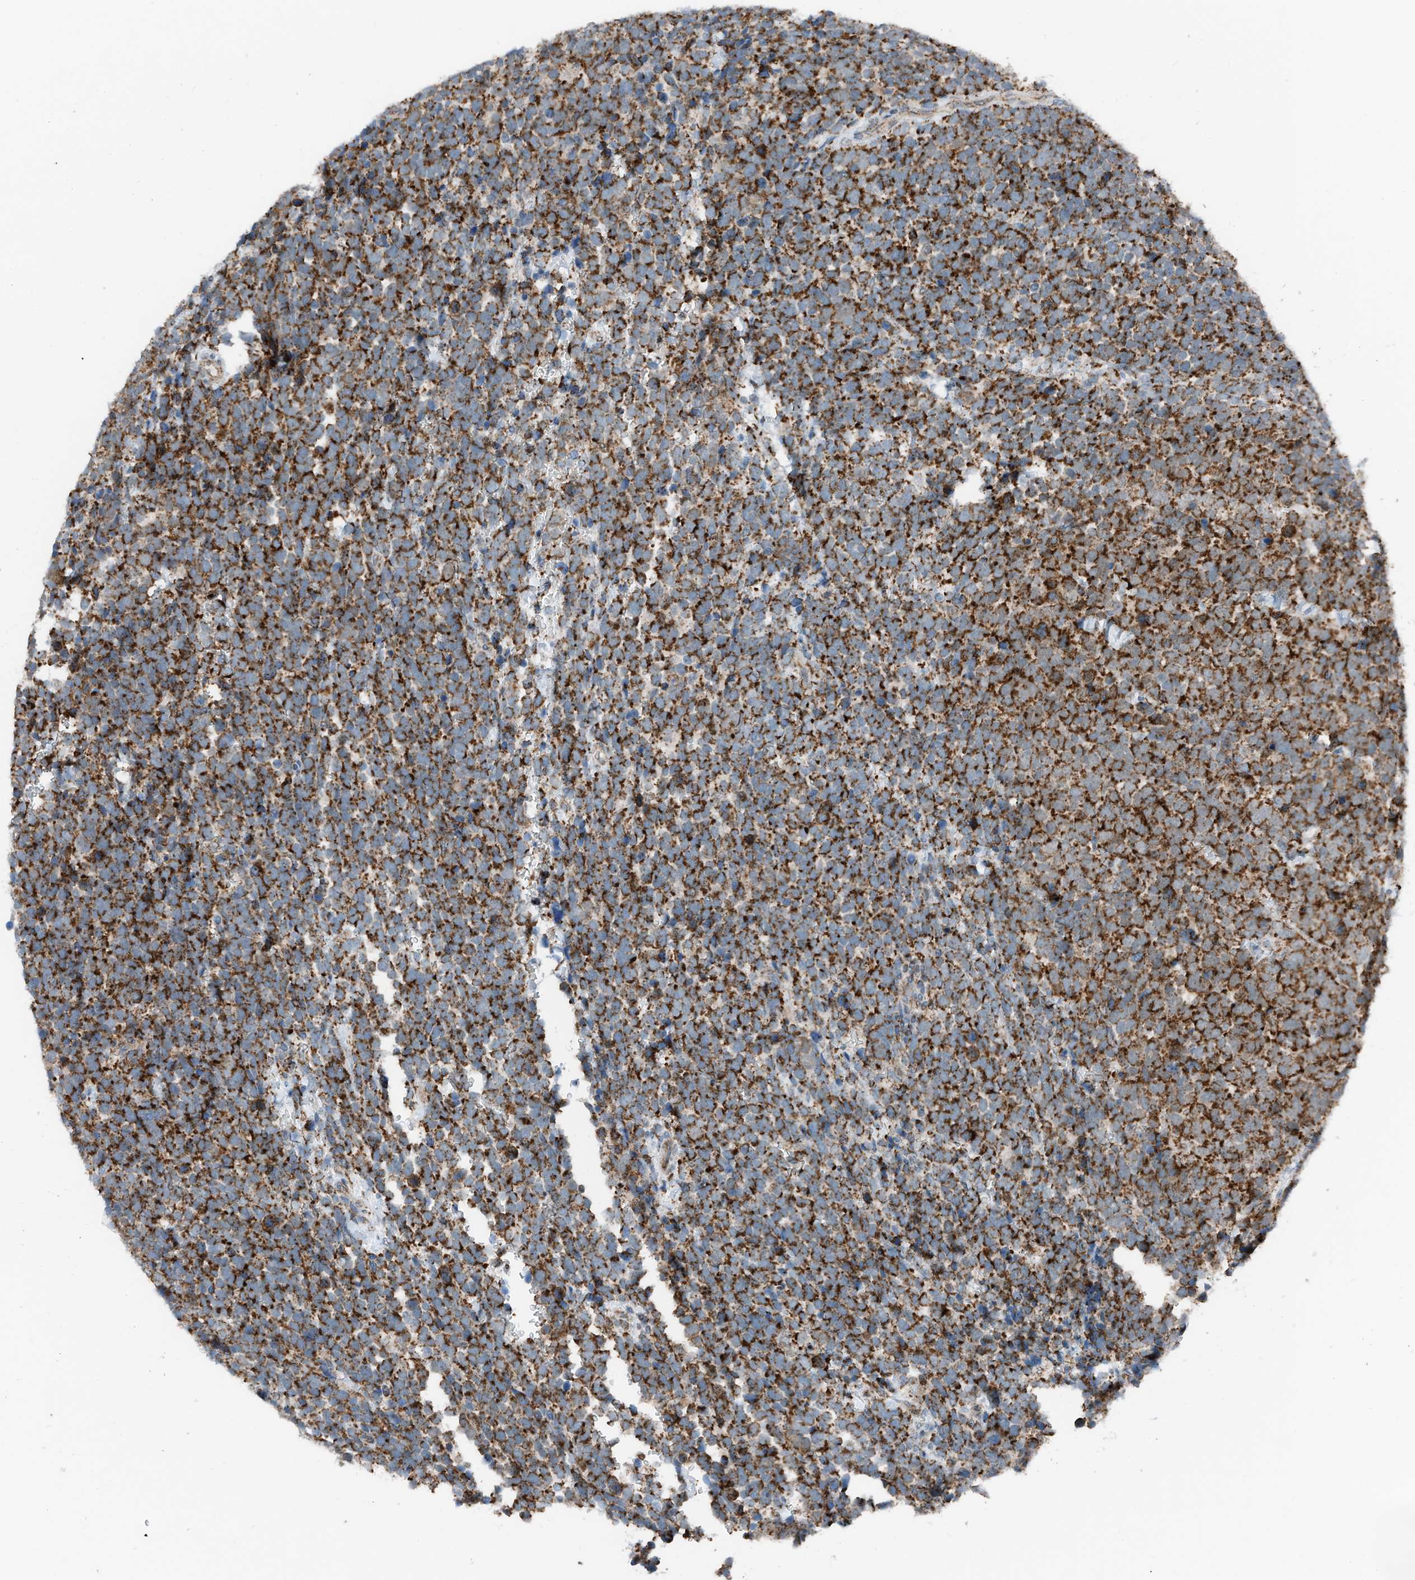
{"staining": {"intensity": "strong", "quantity": ">75%", "location": "cytoplasmic/membranous"}, "tissue": "urothelial cancer", "cell_type": "Tumor cells", "image_type": "cancer", "snomed": [{"axis": "morphology", "description": "Urothelial carcinoma, High grade"}, {"axis": "topography", "description": "Urinary bladder"}], "caption": "Immunohistochemistry (IHC) of urothelial cancer exhibits high levels of strong cytoplasmic/membranous positivity in about >75% of tumor cells.", "gene": "RMND1", "patient": {"sex": "female", "age": 82}}